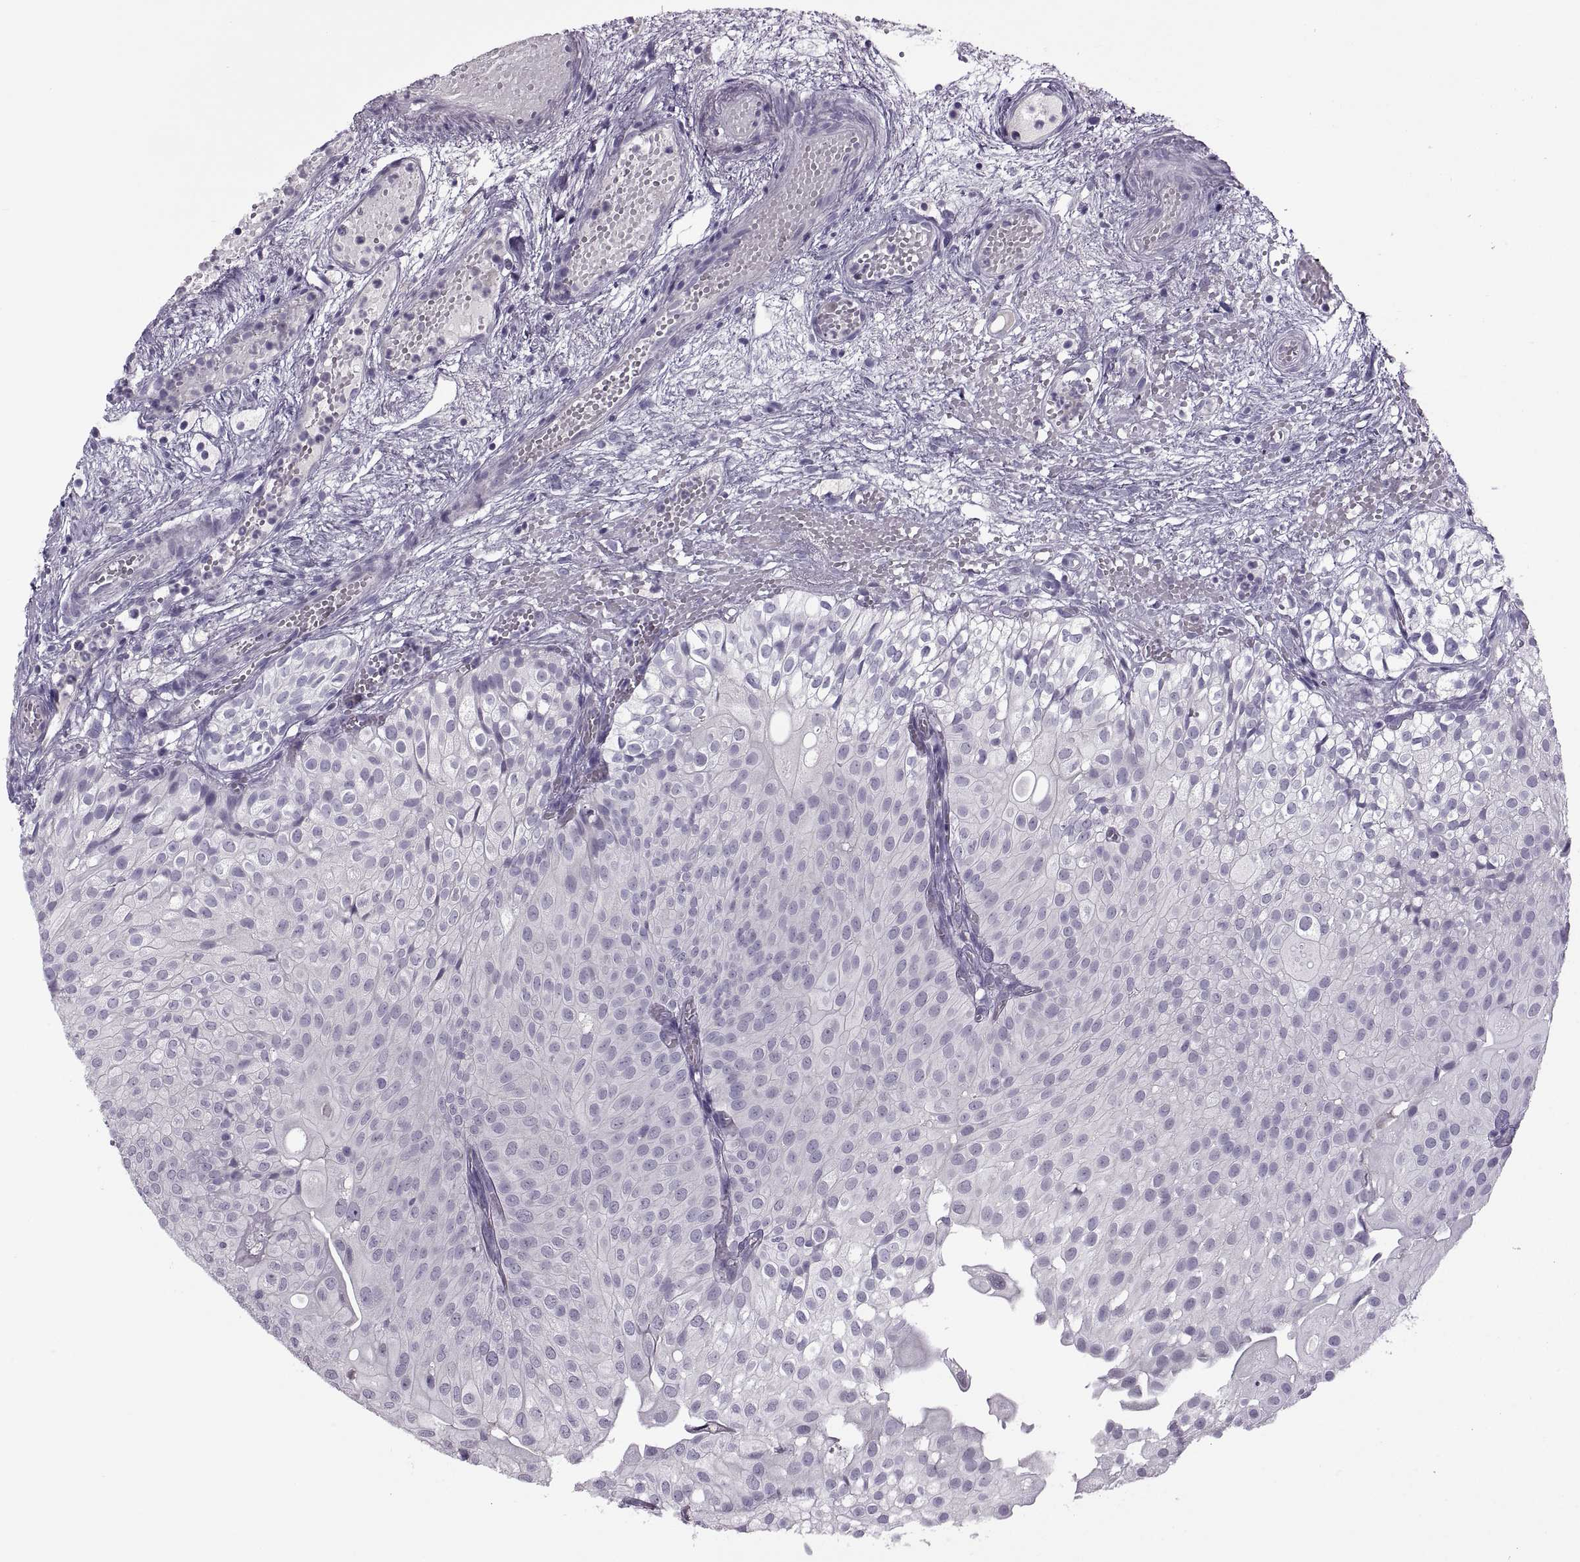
{"staining": {"intensity": "negative", "quantity": "none", "location": "none"}, "tissue": "urothelial cancer", "cell_type": "Tumor cells", "image_type": "cancer", "snomed": [{"axis": "morphology", "description": "Urothelial carcinoma, Low grade"}, {"axis": "topography", "description": "Urinary bladder"}], "caption": "An immunohistochemistry (IHC) histopathology image of low-grade urothelial carcinoma is shown. There is no staining in tumor cells of low-grade urothelial carcinoma. (DAB immunohistochemistry visualized using brightfield microscopy, high magnification).", "gene": "RSPH6A", "patient": {"sex": "male", "age": 72}}